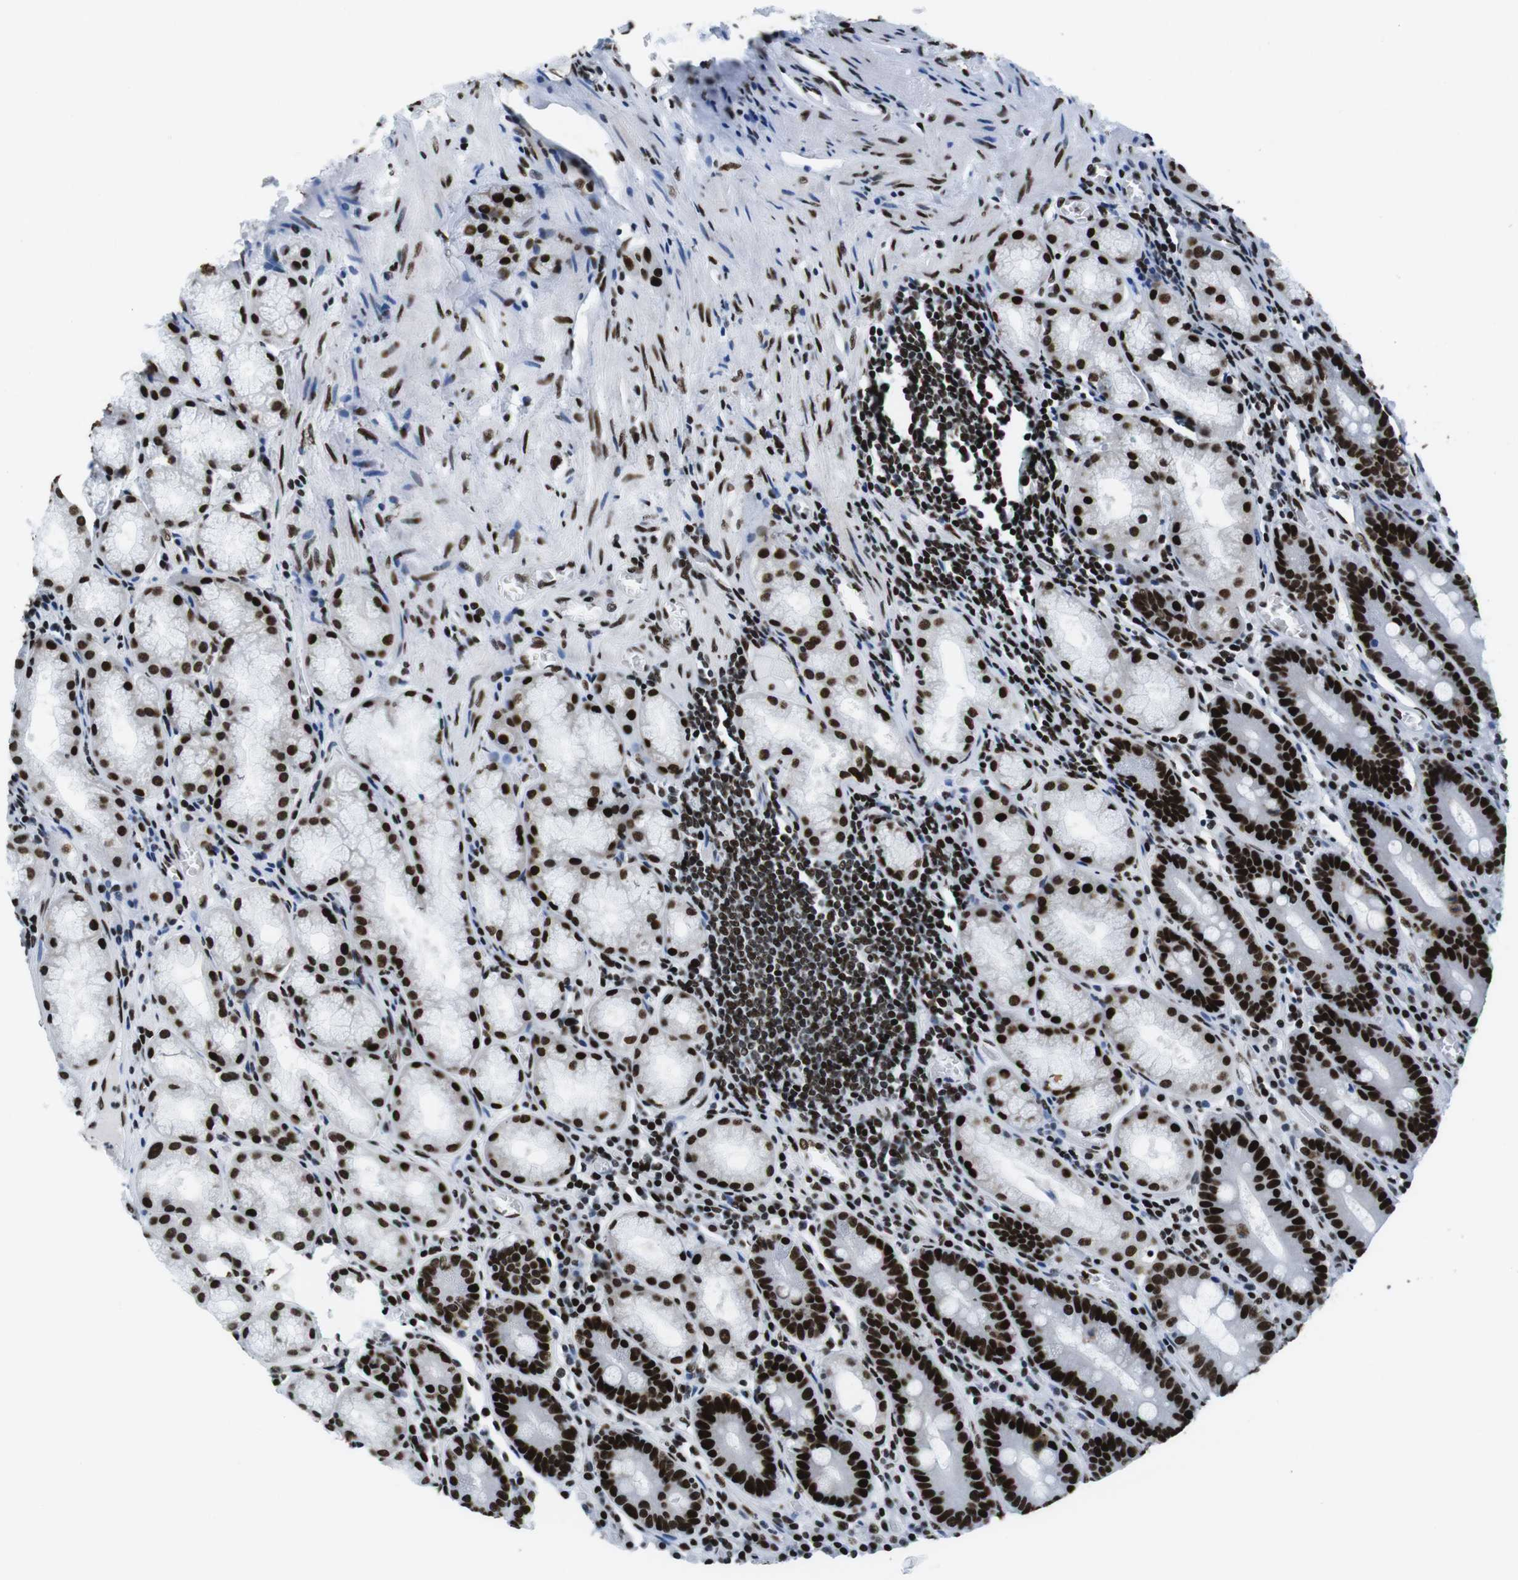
{"staining": {"intensity": "strong", "quantity": ">75%", "location": "nuclear"}, "tissue": "stomach", "cell_type": "Glandular cells", "image_type": "normal", "snomed": [{"axis": "morphology", "description": "Normal tissue, NOS"}, {"axis": "topography", "description": "Stomach, lower"}], "caption": "An immunohistochemistry (IHC) histopathology image of benign tissue is shown. Protein staining in brown shows strong nuclear positivity in stomach within glandular cells. Immunohistochemistry (ihc) stains the protein of interest in brown and the nuclei are stained blue.", "gene": "CITED2", "patient": {"sex": "male", "age": 56}}